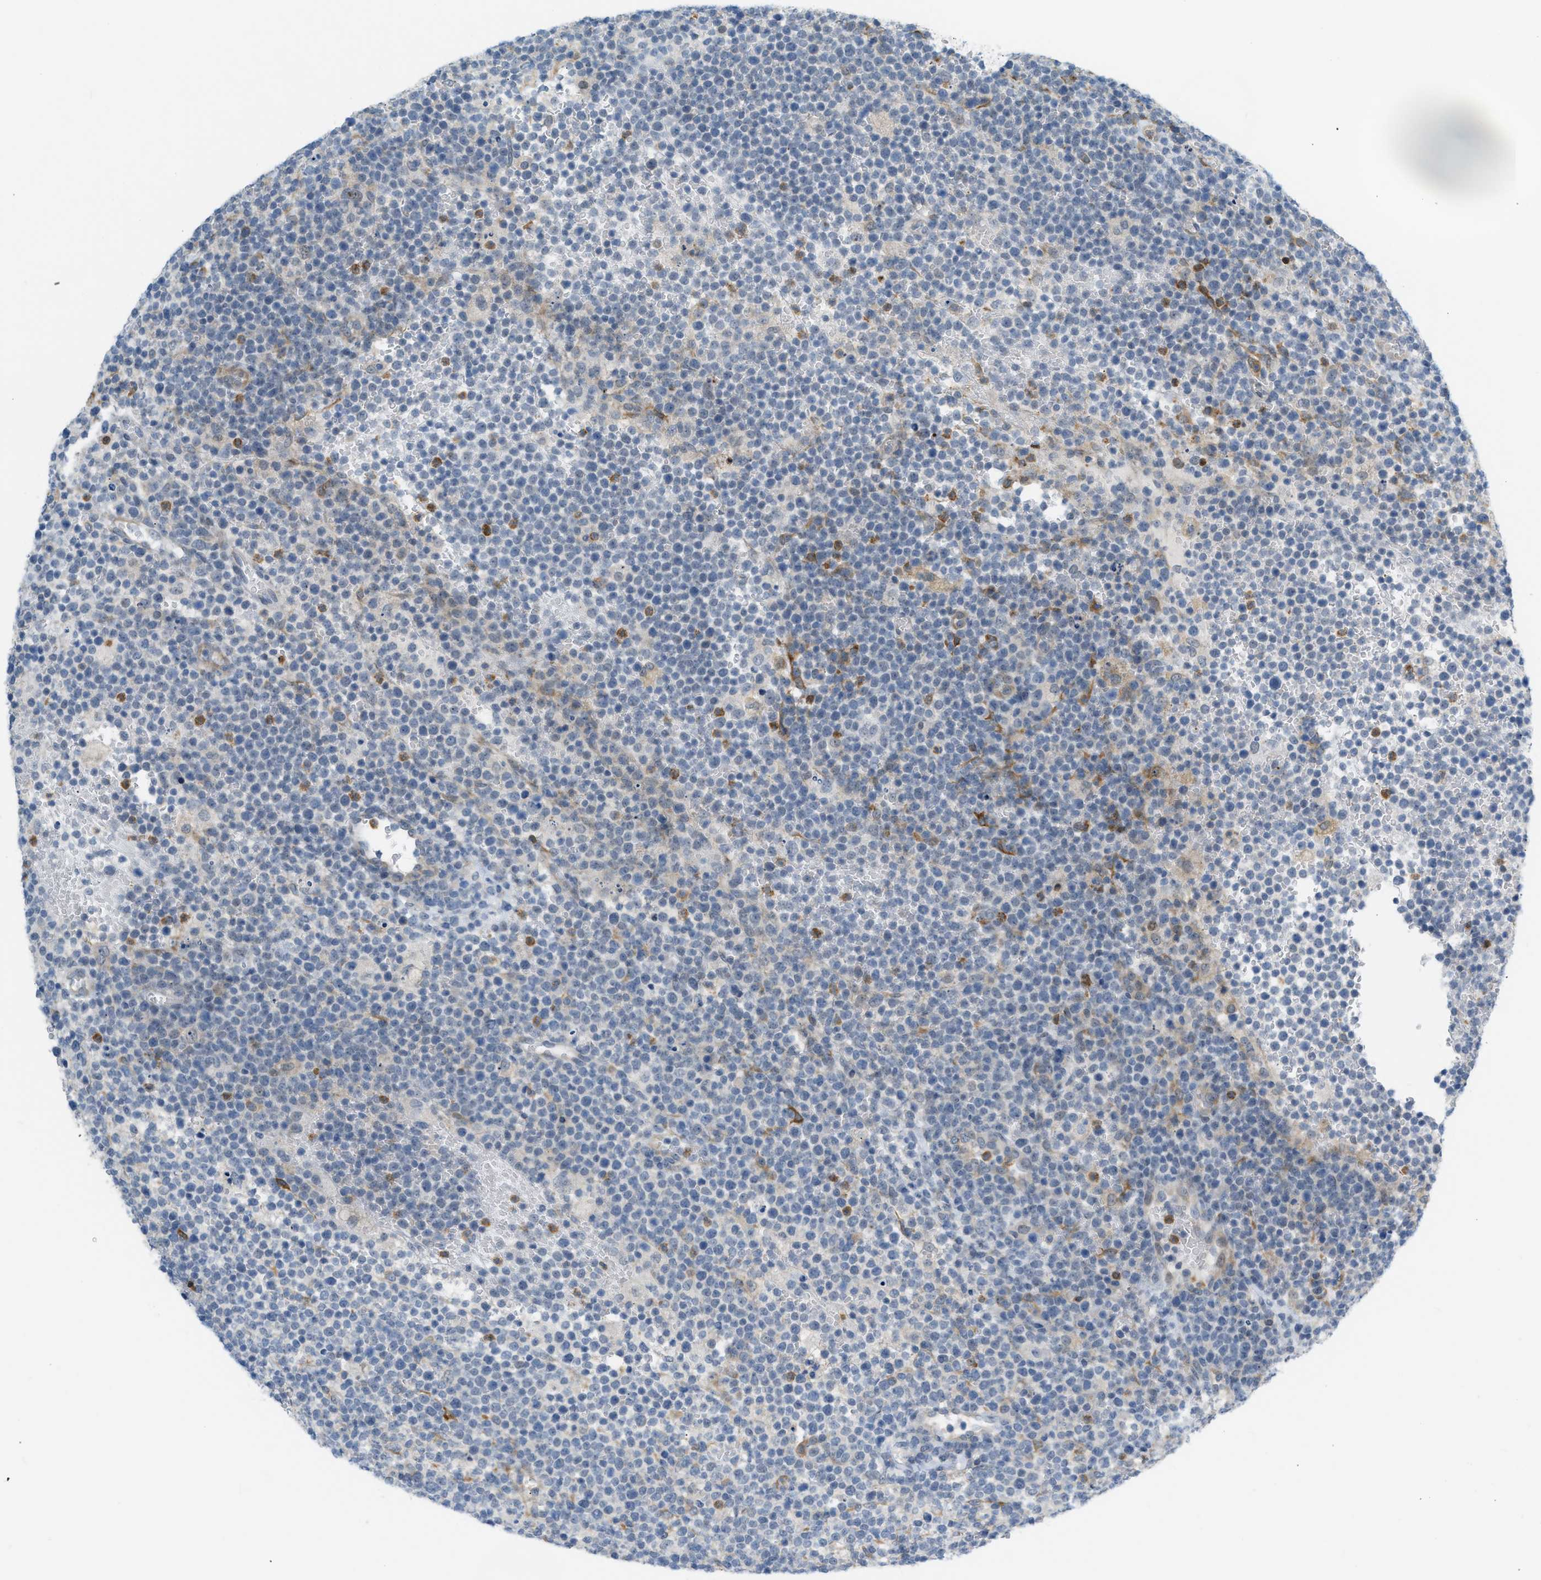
{"staining": {"intensity": "weak", "quantity": "<25%", "location": "cytoplasmic/membranous"}, "tissue": "lymphoma", "cell_type": "Tumor cells", "image_type": "cancer", "snomed": [{"axis": "morphology", "description": "Malignant lymphoma, non-Hodgkin's type, High grade"}, {"axis": "topography", "description": "Lymph node"}], "caption": "A photomicrograph of human malignant lymphoma, non-Hodgkin's type (high-grade) is negative for staining in tumor cells. (DAB (3,3'-diaminobenzidine) IHC visualized using brightfield microscopy, high magnification).", "gene": "ZNF408", "patient": {"sex": "male", "age": 61}}